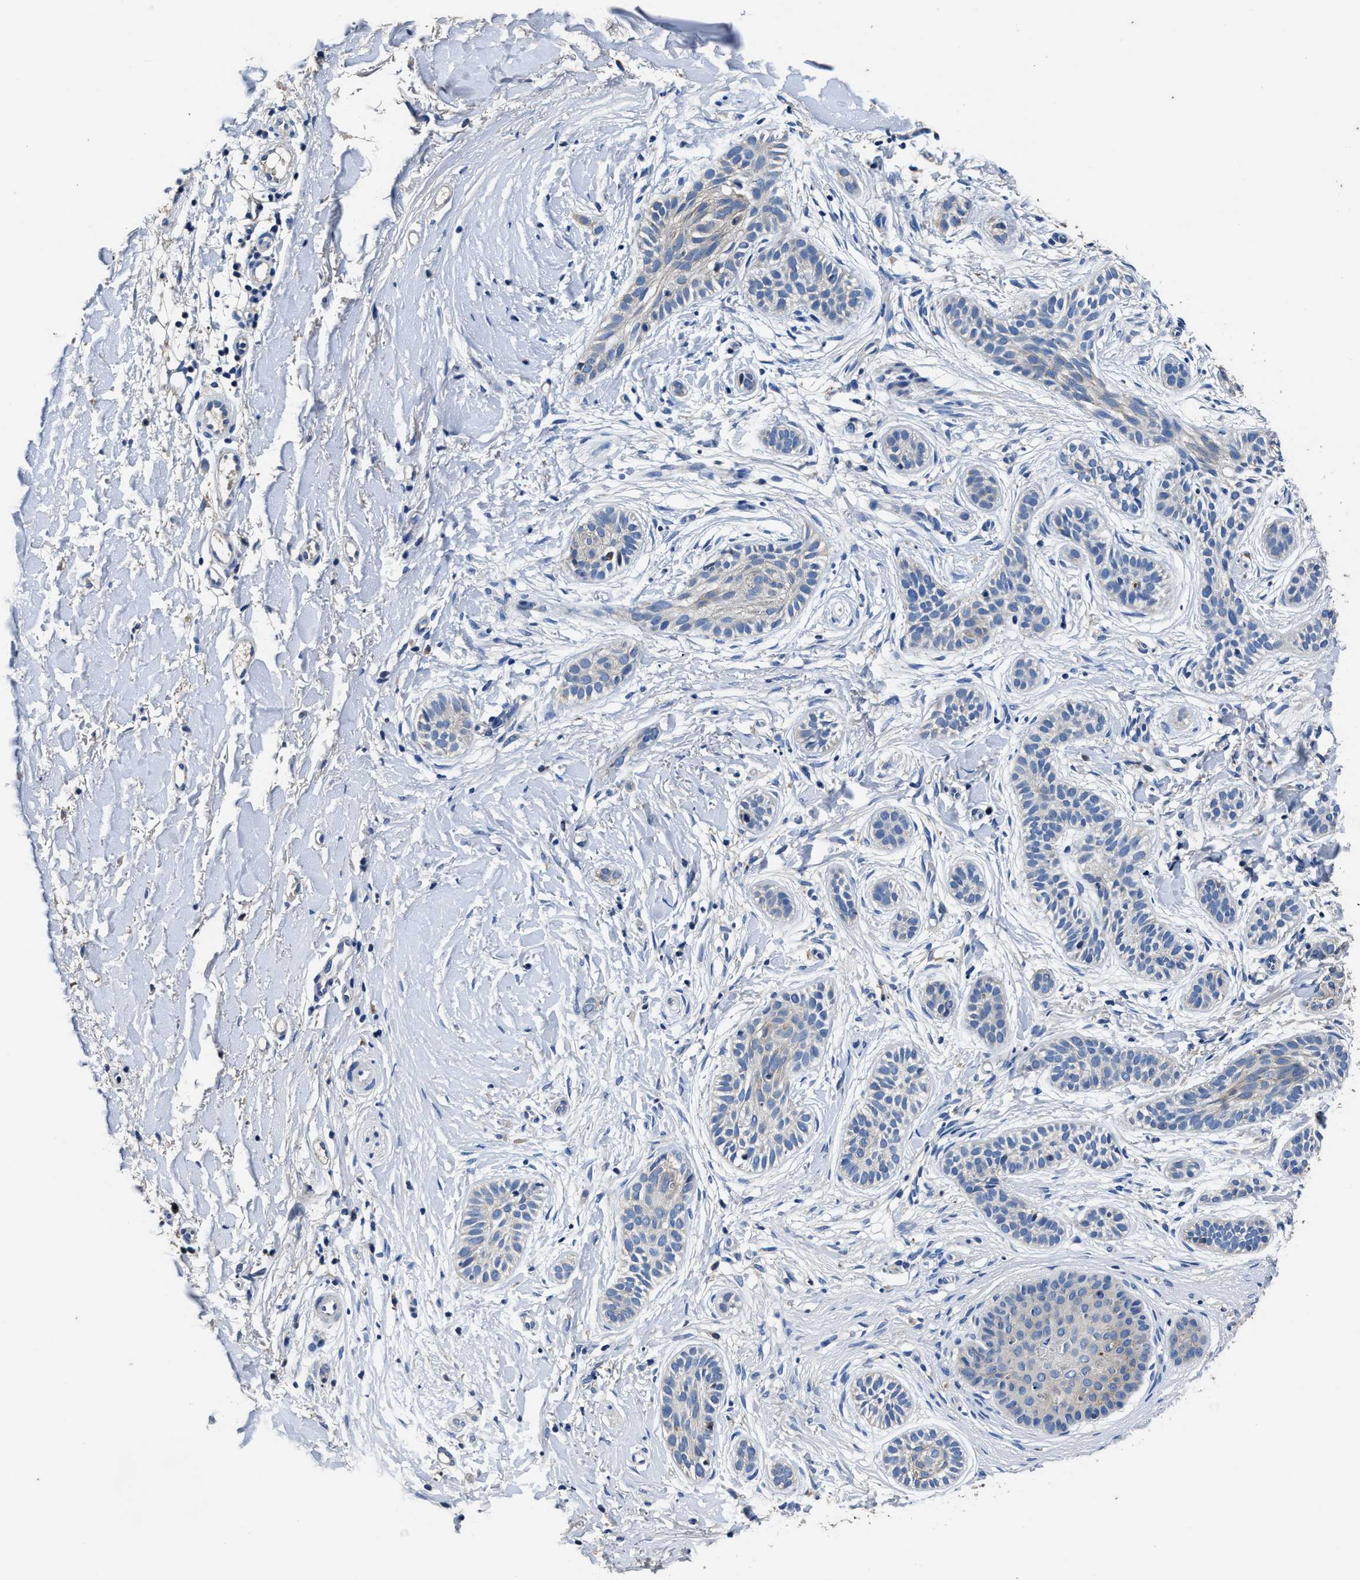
{"staining": {"intensity": "weak", "quantity": "<25%", "location": "cytoplasmic/membranous"}, "tissue": "skin cancer", "cell_type": "Tumor cells", "image_type": "cancer", "snomed": [{"axis": "morphology", "description": "Normal tissue, NOS"}, {"axis": "morphology", "description": "Basal cell carcinoma"}, {"axis": "topography", "description": "Skin"}], "caption": "Protein analysis of basal cell carcinoma (skin) displays no significant staining in tumor cells. (Stains: DAB (3,3'-diaminobenzidine) IHC with hematoxylin counter stain, Microscopy: brightfield microscopy at high magnification).", "gene": "UBR4", "patient": {"sex": "male", "age": 63}}